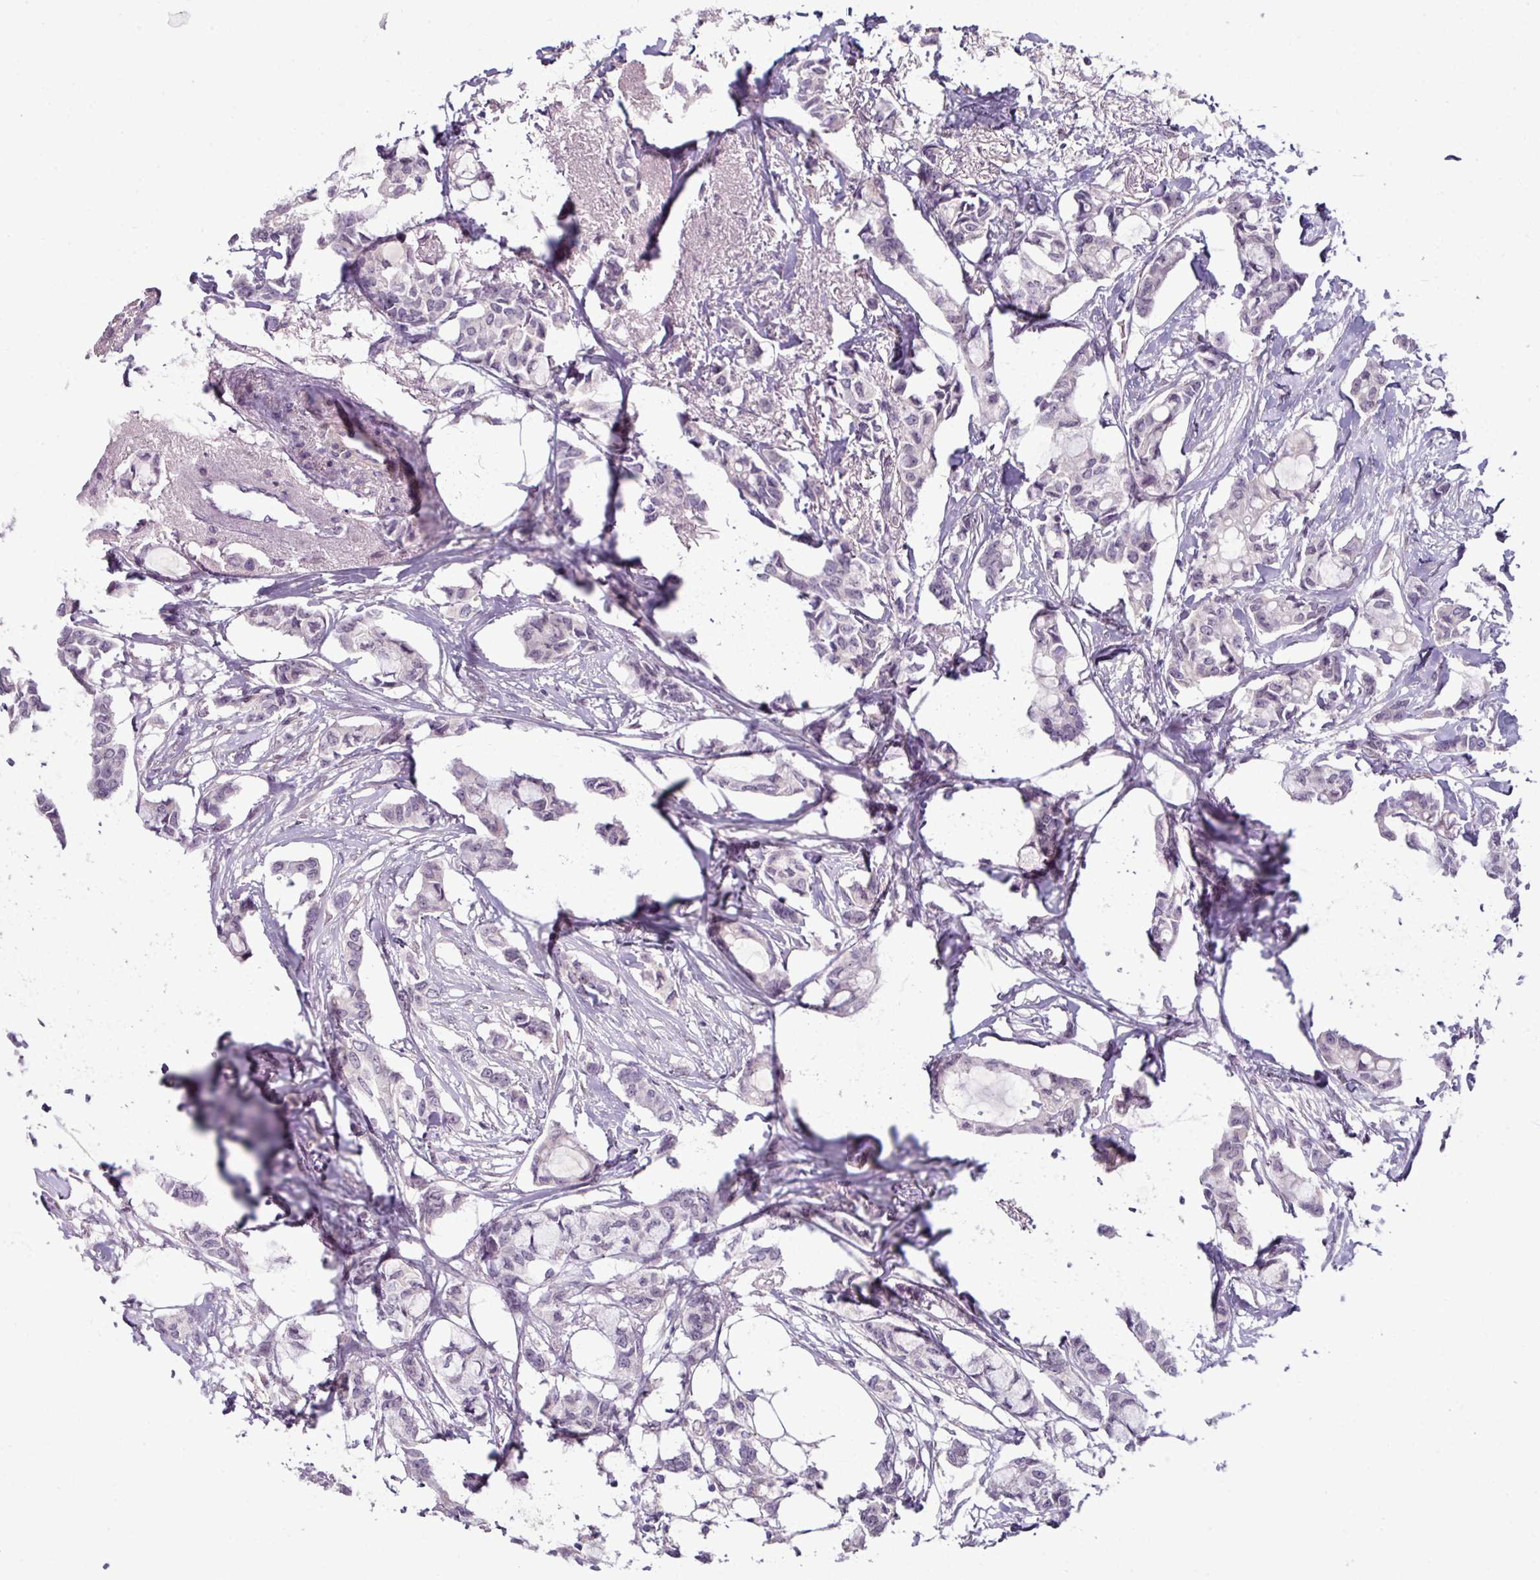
{"staining": {"intensity": "negative", "quantity": "none", "location": "none"}, "tissue": "breast cancer", "cell_type": "Tumor cells", "image_type": "cancer", "snomed": [{"axis": "morphology", "description": "Duct carcinoma"}, {"axis": "topography", "description": "Breast"}], "caption": "This is an immunohistochemistry (IHC) histopathology image of breast cancer. There is no staining in tumor cells.", "gene": "UVSSA", "patient": {"sex": "female", "age": 73}}